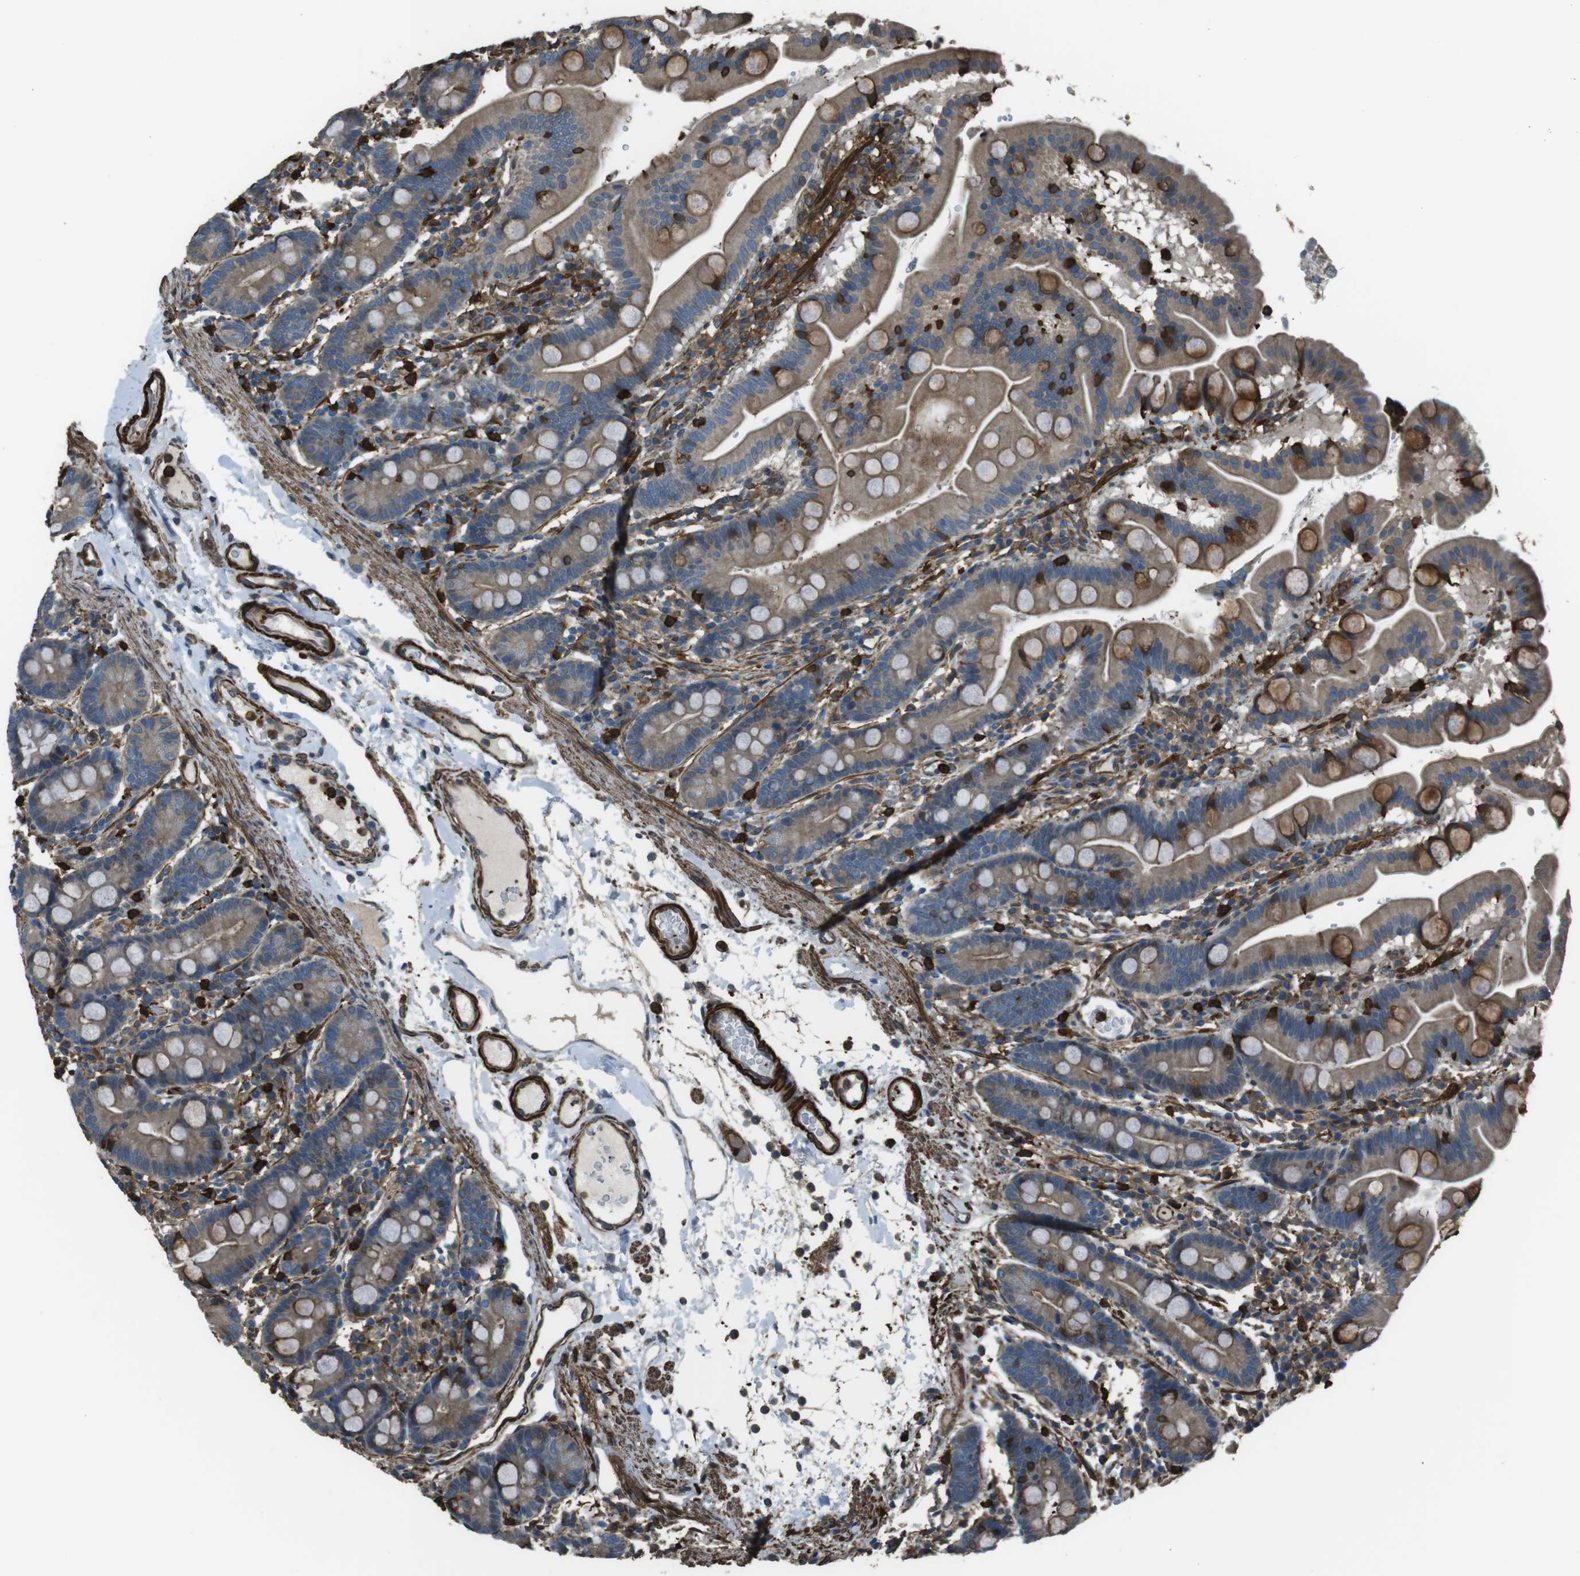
{"staining": {"intensity": "weak", "quantity": ">75%", "location": "cytoplasmic/membranous"}, "tissue": "duodenum", "cell_type": "Glandular cells", "image_type": "normal", "snomed": [{"axis": "morphology", "description": "Normal tissue, NOS"}, {"axis": "topography", "description": "Duodenum"}], "caption": "Benign duodenum demonstrates weak cytoplasmic/membranous positivity in about >75% of glandular cells.", "gene": "SFT2D1", "patient": {"sex": "male", "age": 50}}